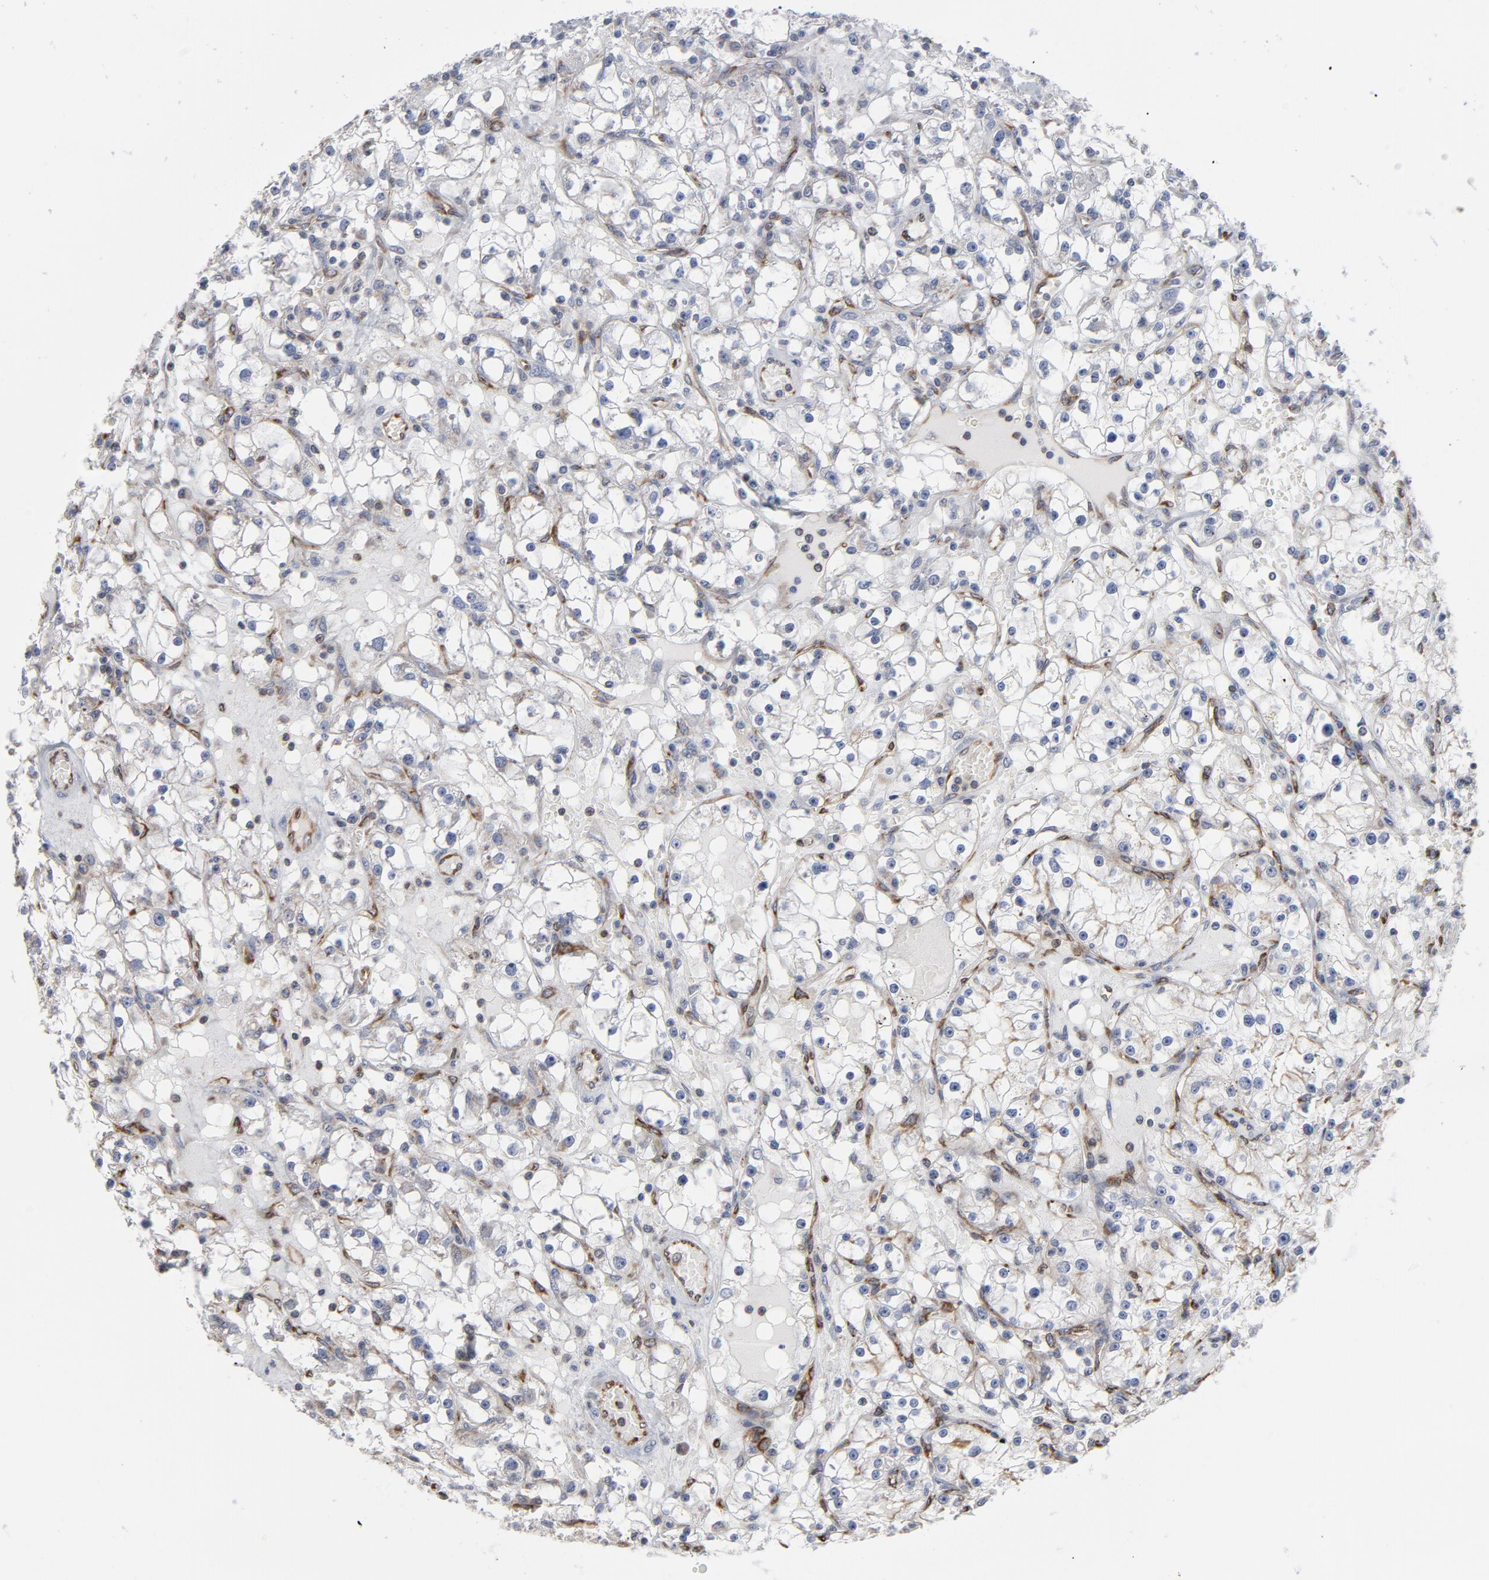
{"staining": {"intensity": "weak", "quantity": "<25%", "location": "cytoplasmic/membranous"}, "tissue": "renal cancer", "cell_type": "Tumor cells", "image_type": "cancer", "snomed": [{"axis": "morphology", "description": "Adenocarcinoma, NOS"}, {"axis": "topography", "description": "Kidney"}], "caption": "DAB immunohistochemical staining of human renal adenocarcinoma displays no significant staining in tumor cells.", "gene": "OXA1L", "patient": {"sex": "male", "age": 56}}